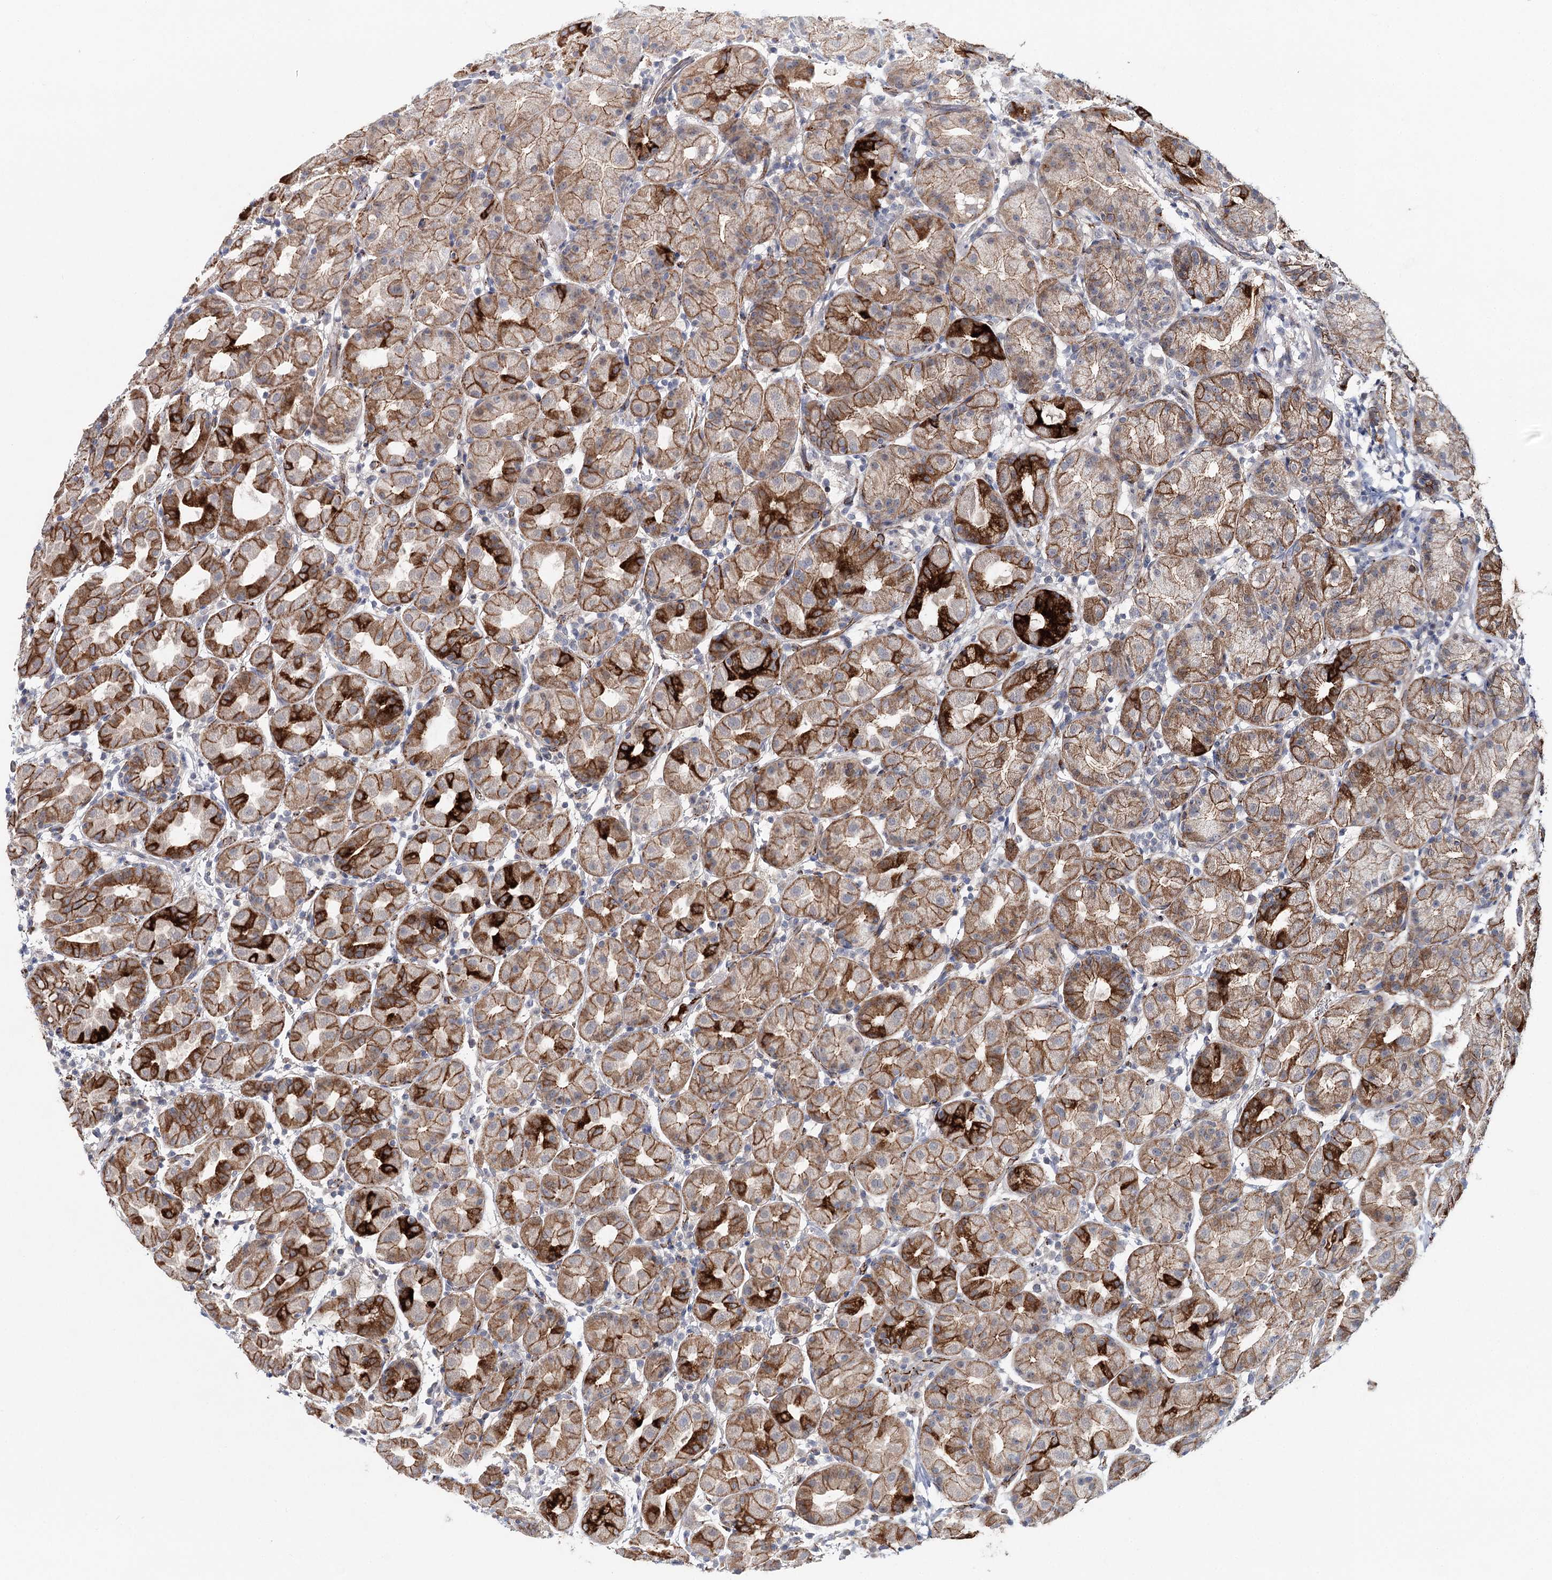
{"staining": {"intensity": "strong", "quantity": "25%-75%", "location": "cytoplasmic/membranous"}, "tissue": "stomach", "cell_type": "Glandular cells", "image_type": "normal", "snomed": [{"axis": "morphology", "description": "Normal tissue, NOS"}, {"axis": "topography", "description": "Stomach"}], "caption": "IHC (DAB) staining of benign stomach exhibits strong cytoplasmic/membranous protein expression in approximately 25%-75% of glandular cells.", "gene": "PKP4", "patient": {"sex": "female", "age": 79}}